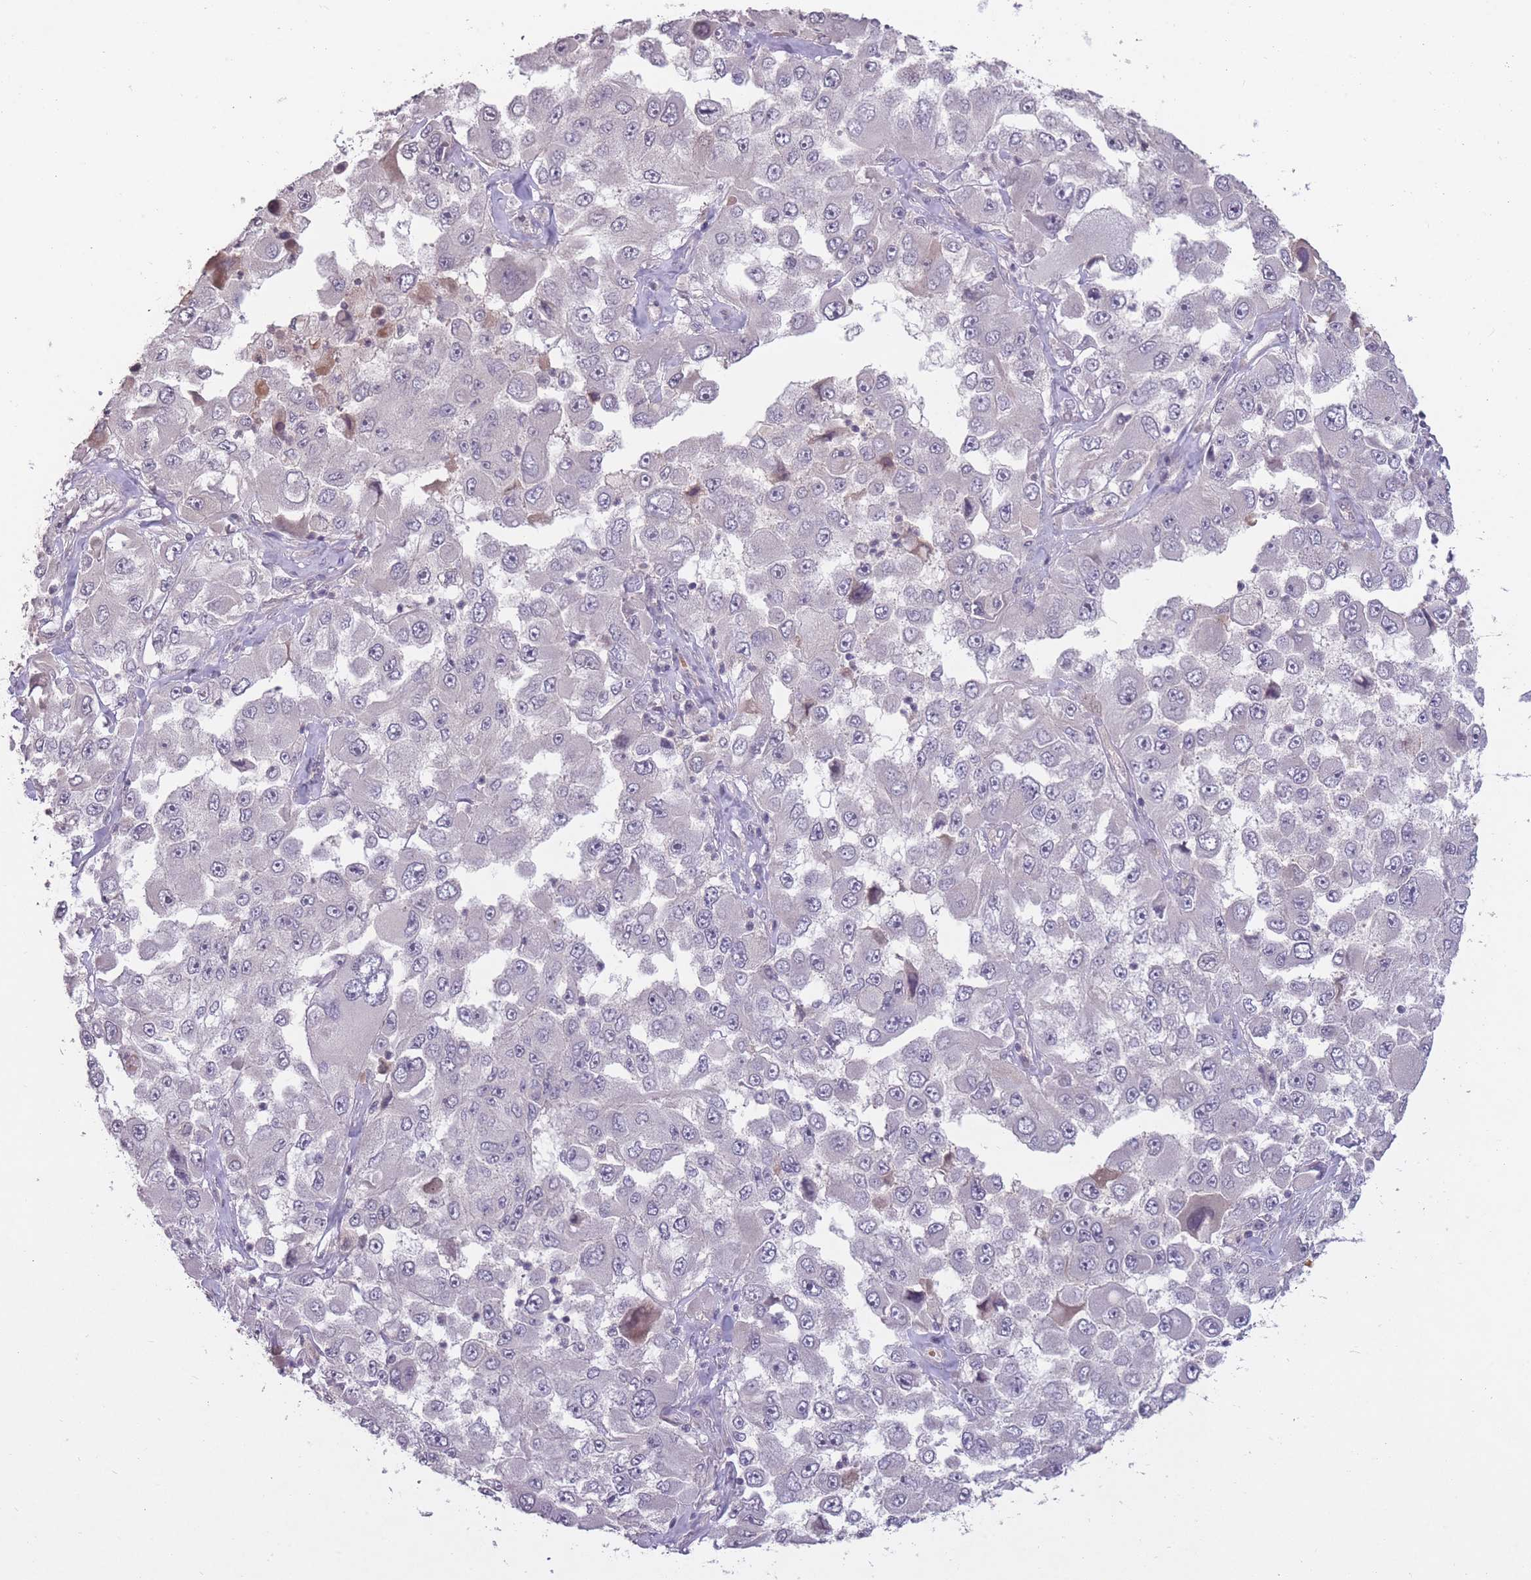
{"staining": {"intensity": "negative", "quantity": "none", "location": "none"}, "tissue": "melanoma", "cell_type": "Tumor cells", "image_type": "cancer", "snomed": [{"axis": "morphology", "description": "Malignant melanoma, Metastatic site"}, {"axis": "topography", "description": "Lymph node"}], "caption": "A histopathology image of human malignant melanoma (metastatic site) is negative for staining in tumor cells.", "gene": "ADCYAP1R1", "patient": {"sex": "male", "age": 62}}